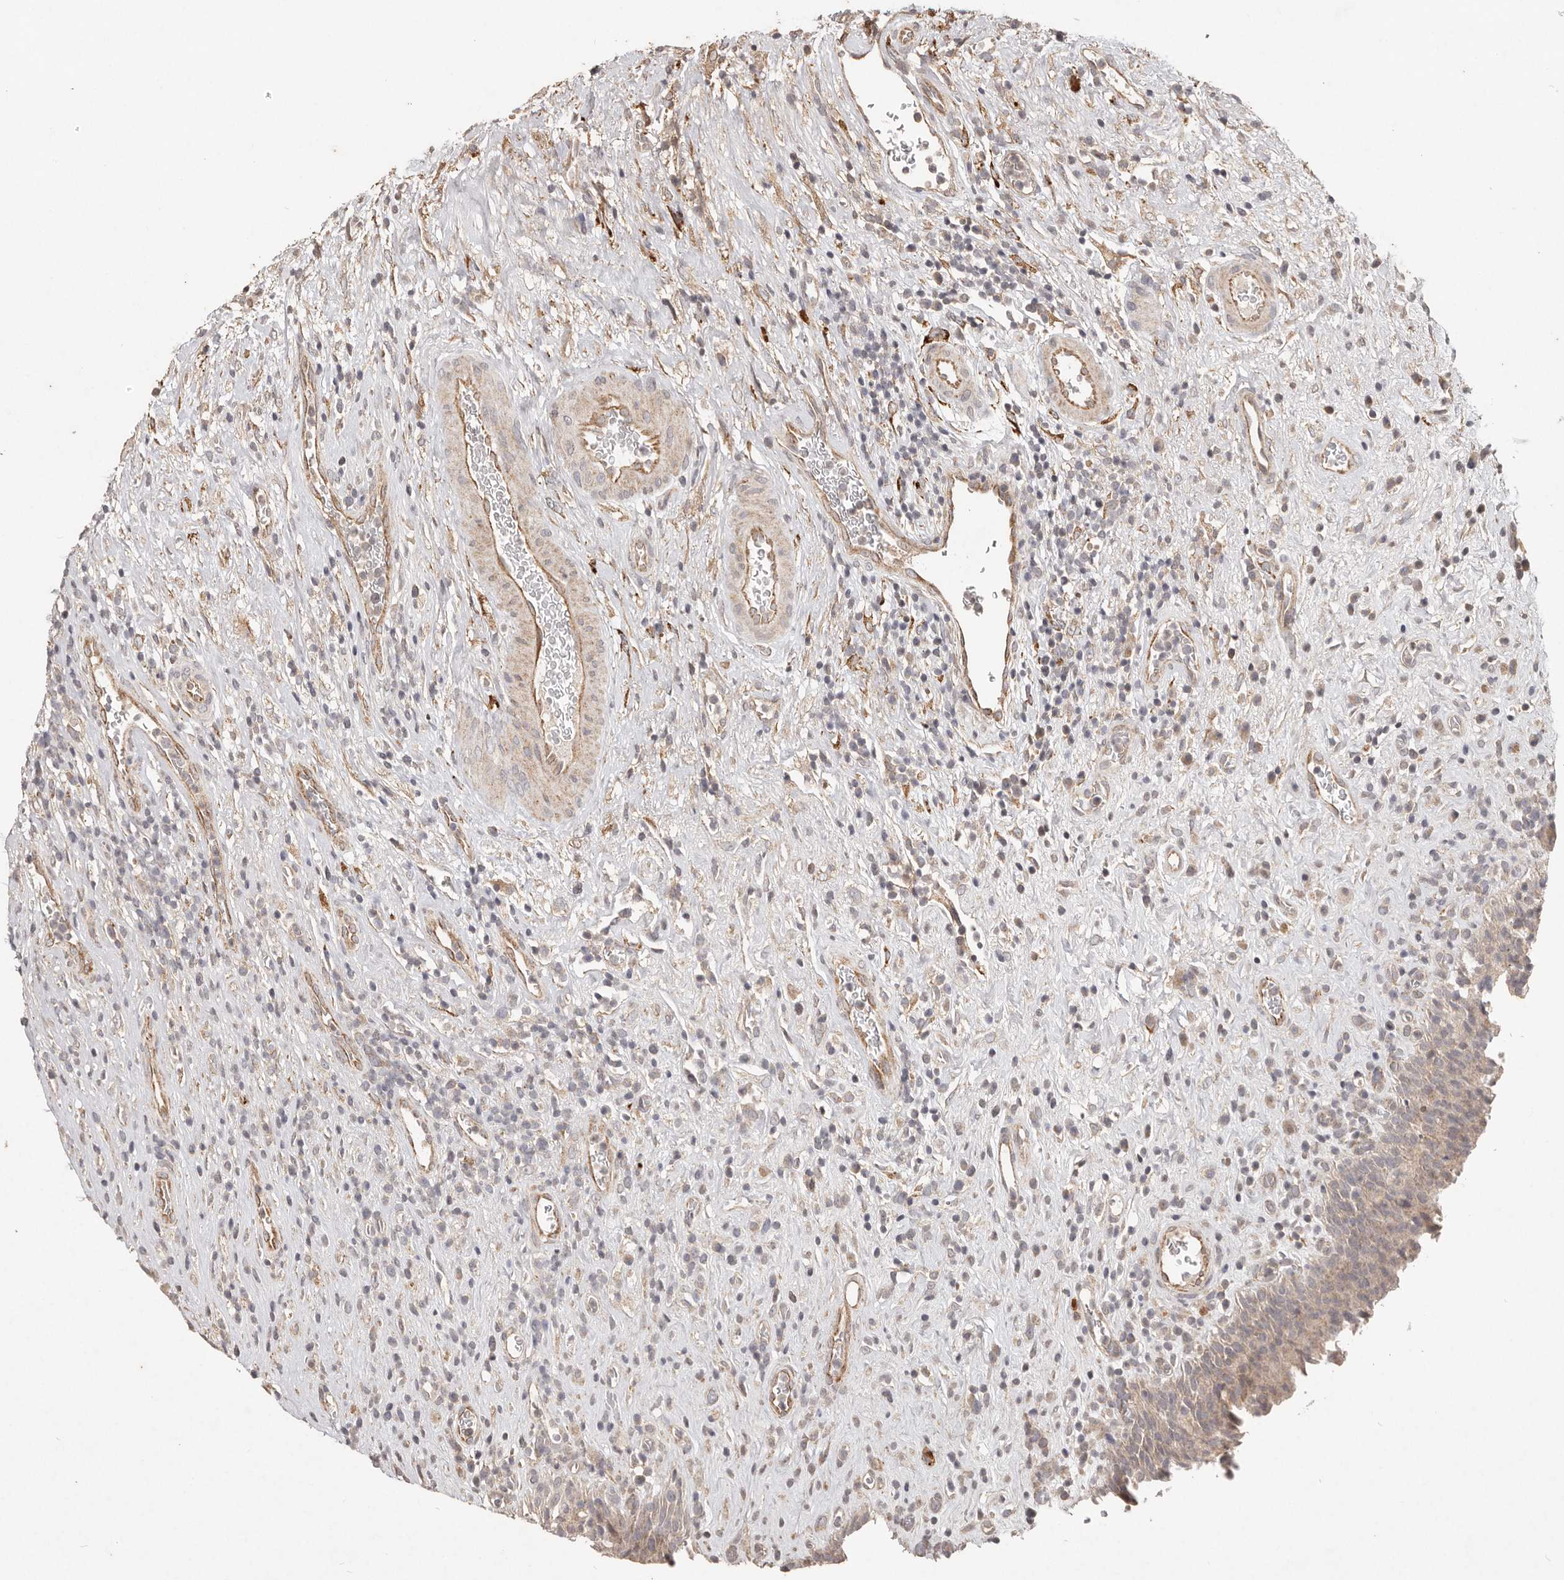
{"staining": {"intensity": "weak", "quantity": ">75%", "location": "cytoplasmic/membranous"}, "tissue": "urinary bladder", "cell_type": "Urothelial cells", "image_type": "normal", "snomed": [{"axis": "morphology", "description": "Normal tissue, NOS"}, {"axis": "morphology", "description": "Inflammation, NOS"}, {"axis": "topography", "description": "Urinary bladder"}], "caption": "Immunohistochemistry (DAB) staining of normal urinary bladder exhibits weak cytoplasmic/membranous protein expression in about >75% of urothelial cells.", "gene": "PLOD2", "patient": {"sex": "female", "age": 75}}